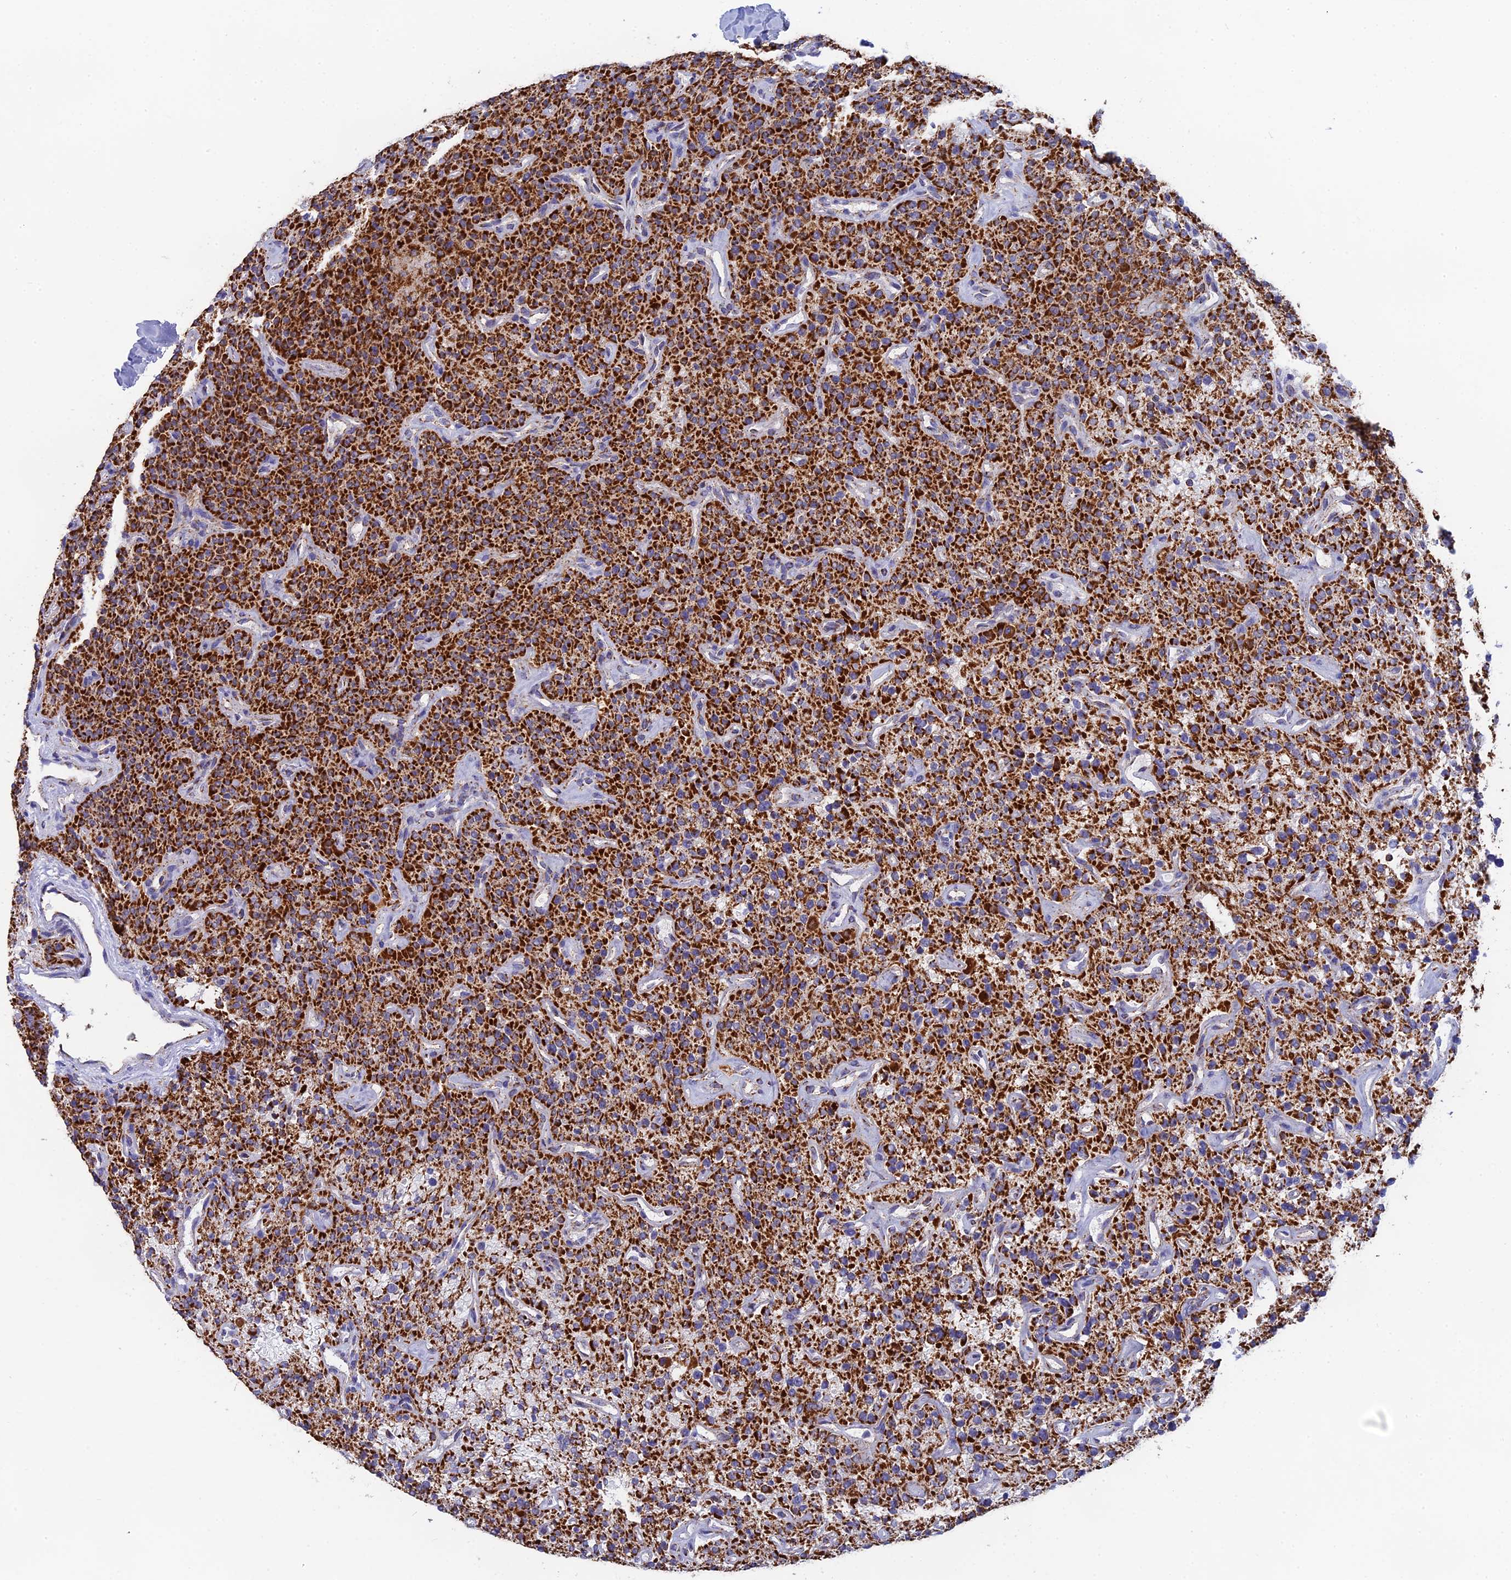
{"staining": {"intensity": "strong", "quantity": ">75%", "location": "cytoplasmic/membranous"}, "tissue": "parathyroid gland", "cell_type": "Glandular cells", "image_type": "normal", "snomed": [{"axis": "morphology", "description": "Normal tissue, NOS"}, {"axis": "topography", "description": "Parathyroid gland"}], "caption": "Protein expression analysis of unremarkable human parathyroid gland reveals strong cytoplasmic/membranous positivity in approximately >75% of glandular cells. Using DAB (brown) and hematoxylin (blue) stains, captured at high magnification using brightfield microscopy.", "gene": "NDUFA5", "patient": {"sex": "male", "age": 46}}